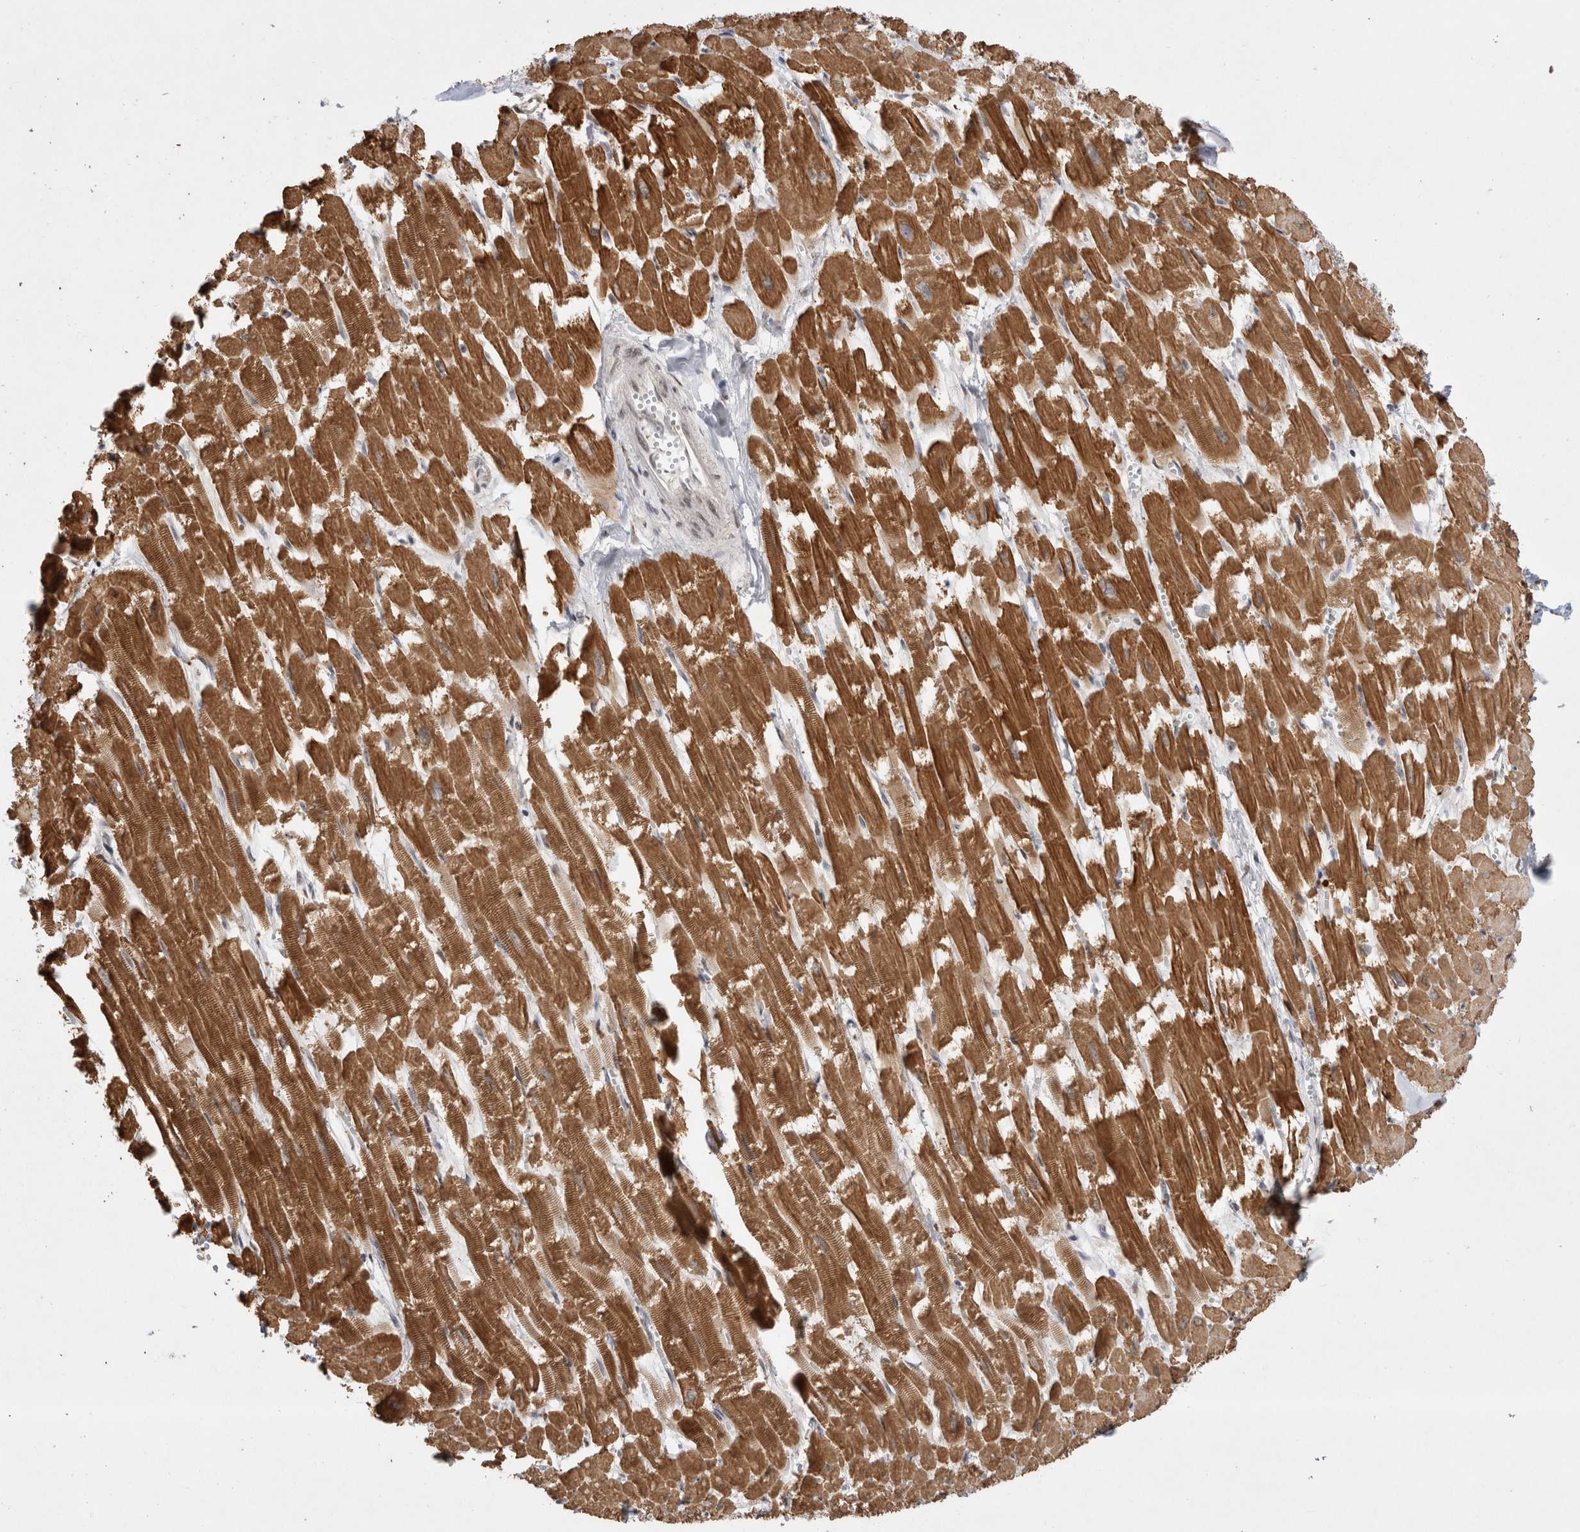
{"staining": {"intensity": "moderate", "quantity": ">75%", "location": "cytoplasmic/membranous"}, "tissue": "heart muscle", "cell_type": "Cardiomyocytes", "image_type": "normal", "snomed": [{"axis": "morphology", "description": "Normal tissue, NOS"}, {"axis": "topography", "description": "Heart"}], "caption": "A micrograph of heart muscle stained for a protein shows moderate cytoplasmic/membranous brown staining in cardiomyocytes. (DAB (3,3'-diaminobenzidine) IHC with brightfield microscopy, high magnification).", "gene": "EYA2", "patient": {"sex": "male", "age": 54}}